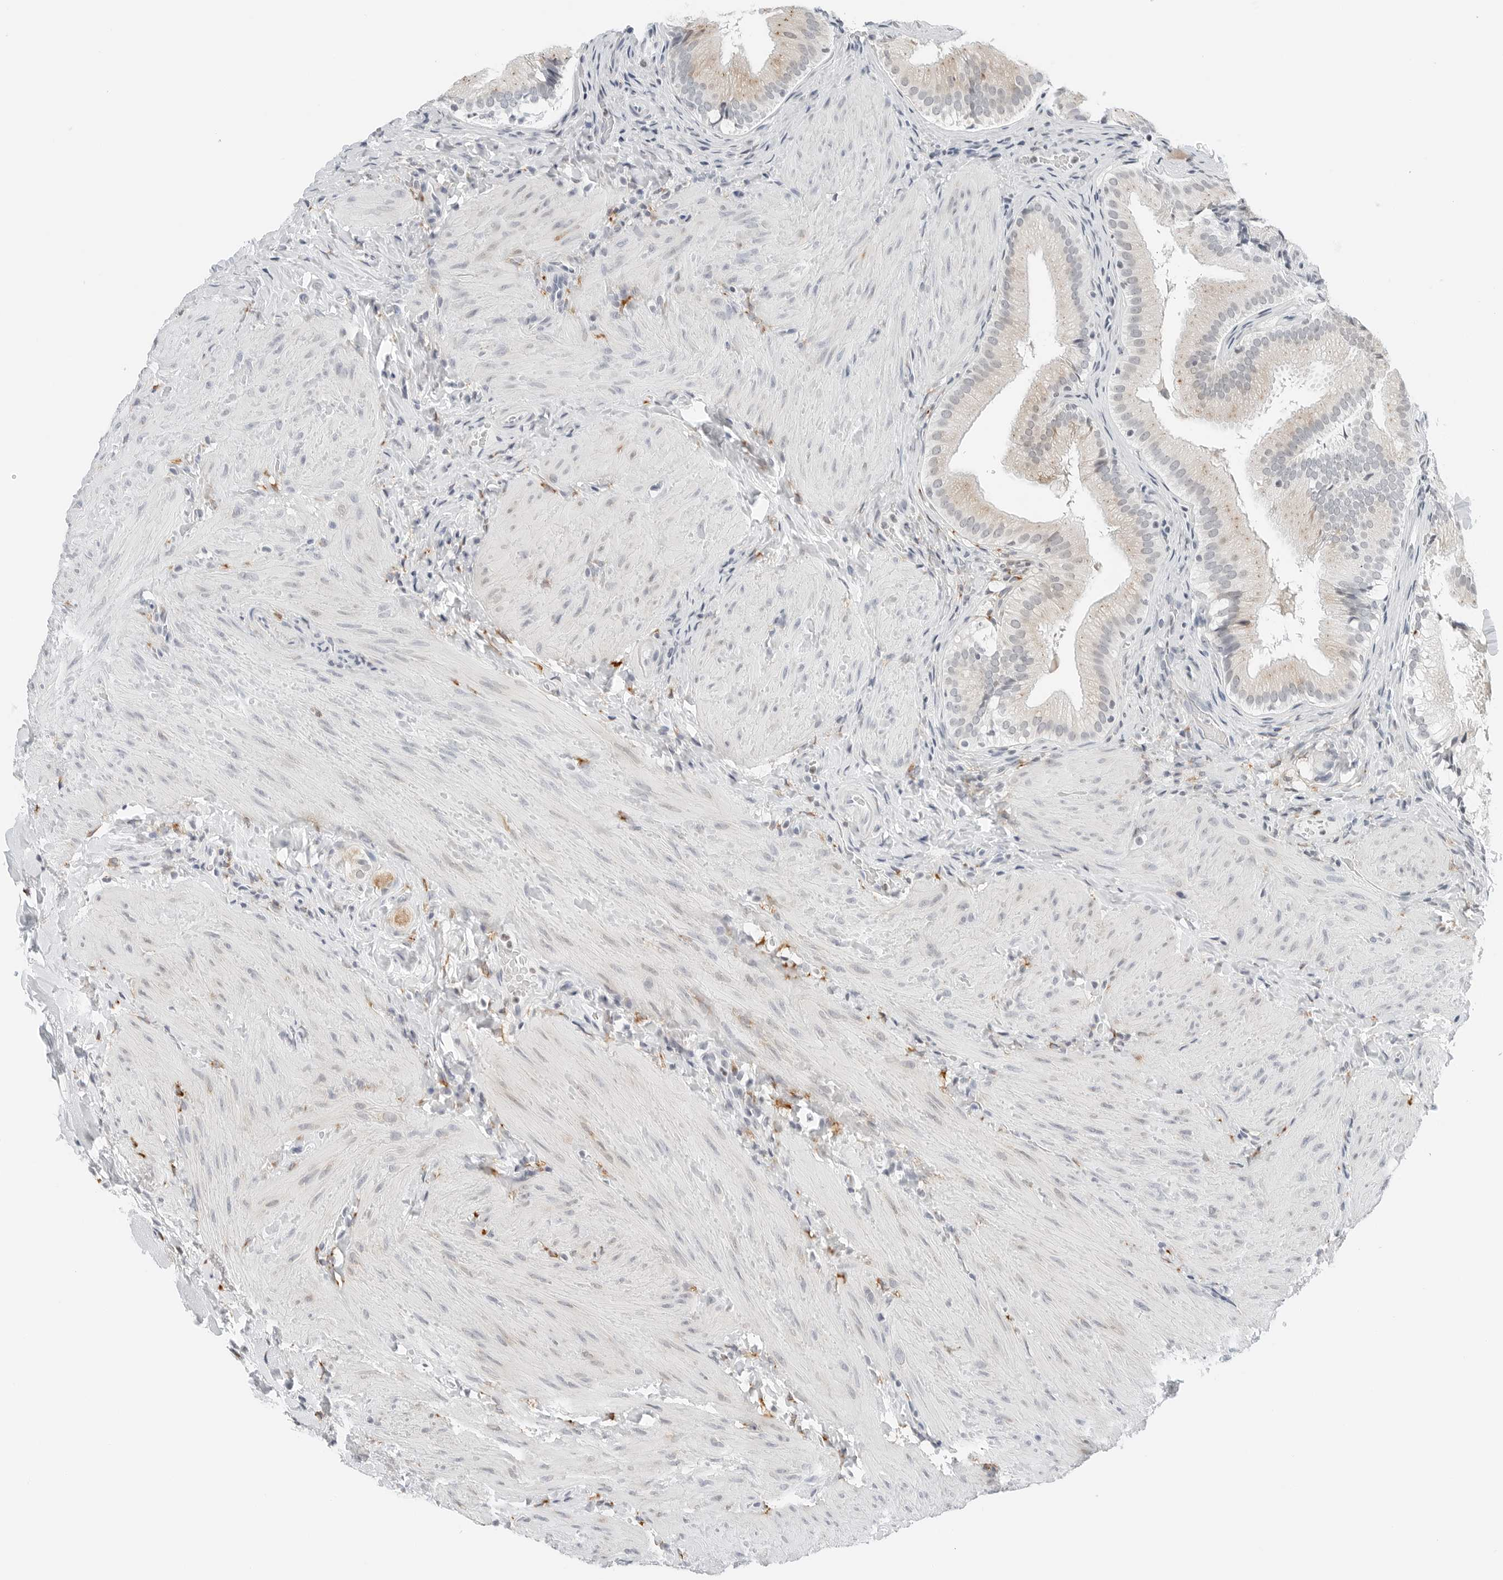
{"staining": {"intensity": "moderate", "quantity": "<25%", "location": "cytoplasmic/membranous"}, "tissue": "gallbladder", "cell_type": "Glandular cells", "image_type": "normal", "snomed": [{"axis": "morphology", "description": "Normal tissue, NOS"}, {"axis": "topography", "description": "Gallbladder"}], "caption": "Immunohistochemical staining of unremarkable human gallbladder shows low levels of moderate cytoplasmic/membranous expression in approximately <25% of glandular cells. (Brightfield microscopy of DAB IHC at high magnification).", "gene": "P4HA2", "patient": {"sex": "female", "age": 30}}